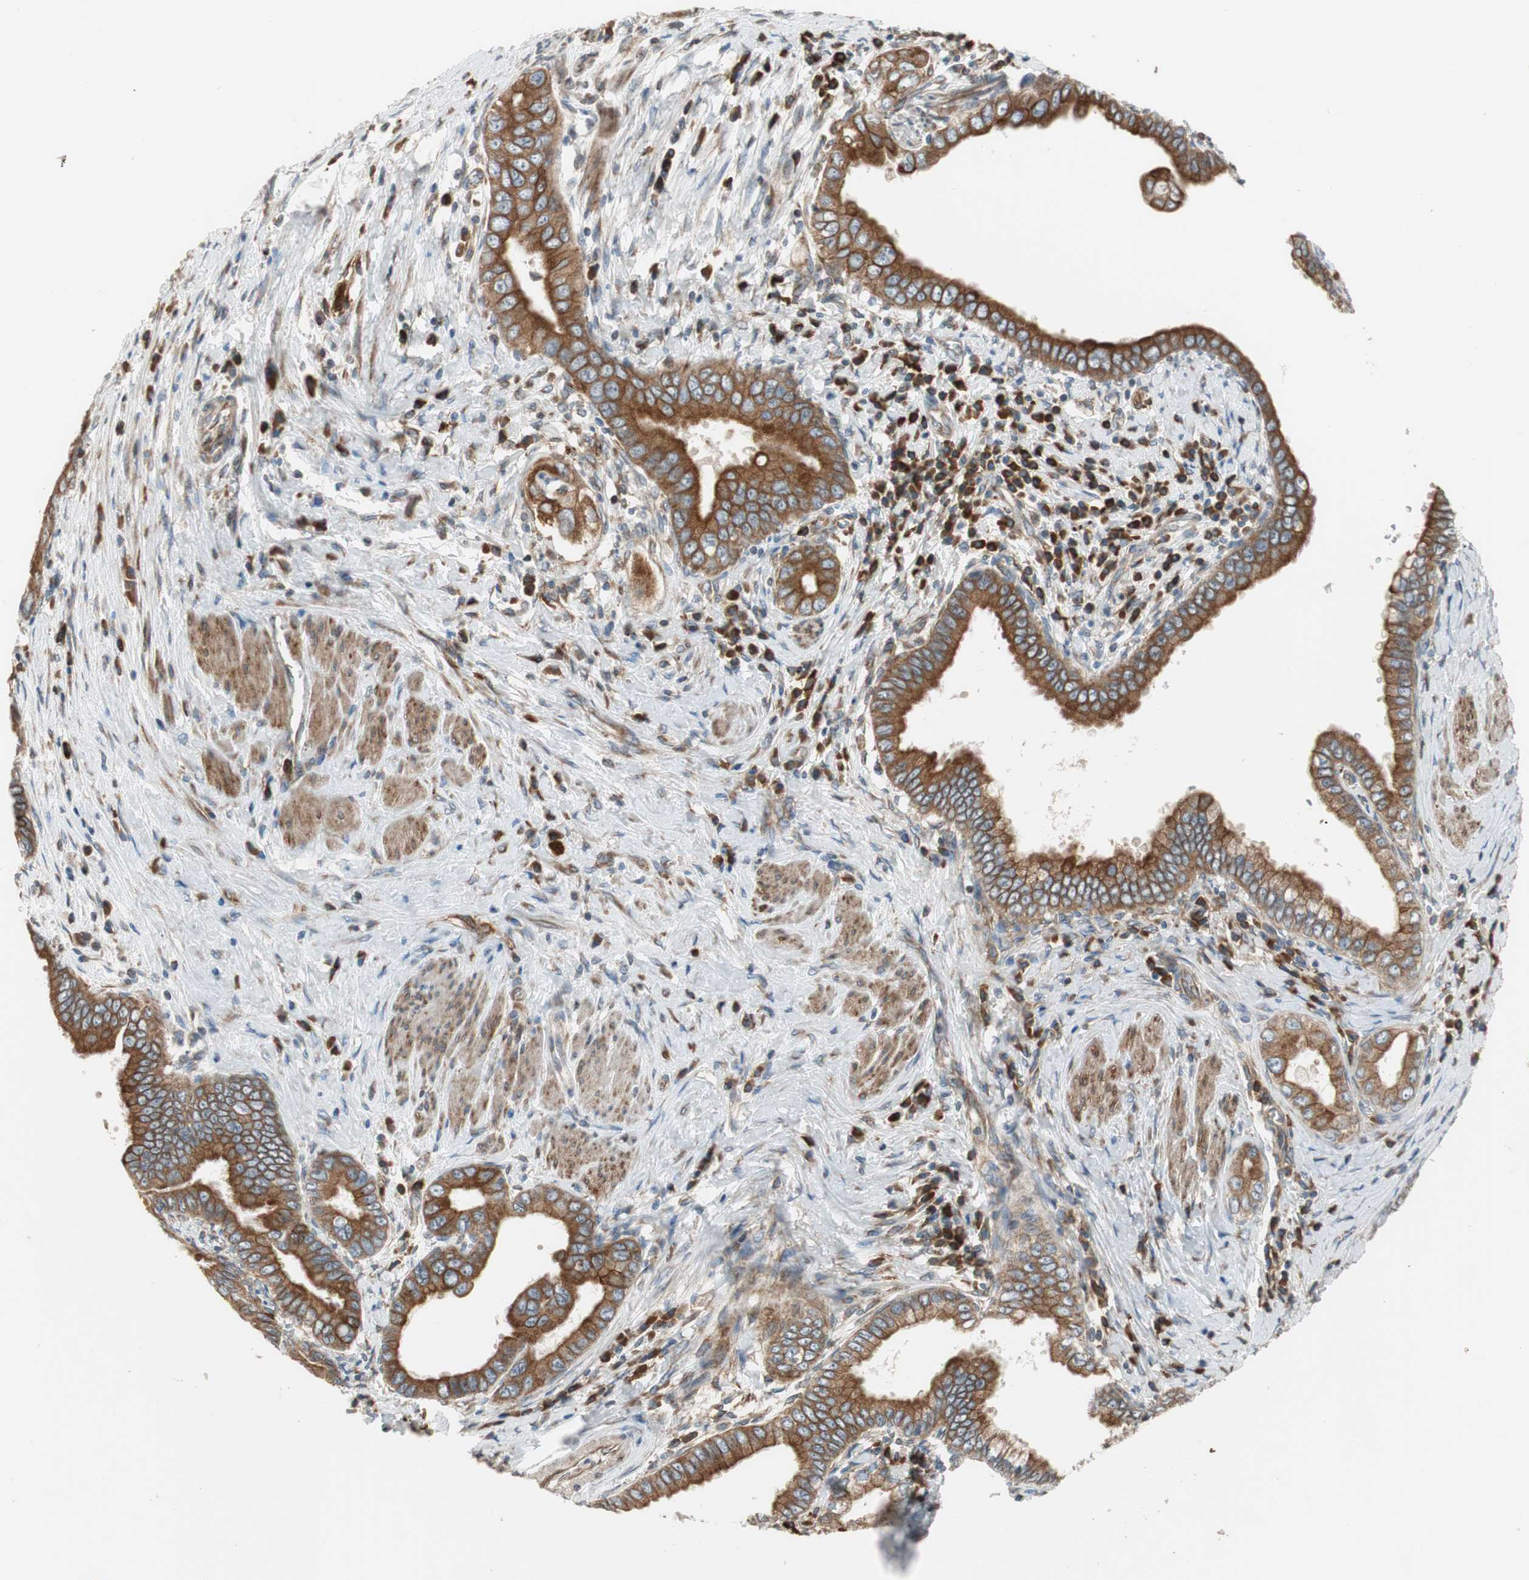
{"staining": {"intensity": "strong", "quantity": ">75%", "location": "cytoplasmic/membranous"}, "tissue": "pancreatic cancer", "cell_type": "Tumor cells", "image_type": "cancer", "snomed": [{"axis": "morphology", "description": "Normal tissue, NOS"}, {"axis": "topography", "description": "Lymph node"}], "caption": "Protein staining of pancreatic cancer tissue reveals strong cytoplasmic/membranous positivity in about >75% of tumor cells. Using DAB (3,3'-diaminobenzidine) (brown) and hematoxylin (blue) stains, captured at high magnification using brightfield microscopy.", "gene": "CLCC1", "patient": {"sex": "male", "age": 50}}